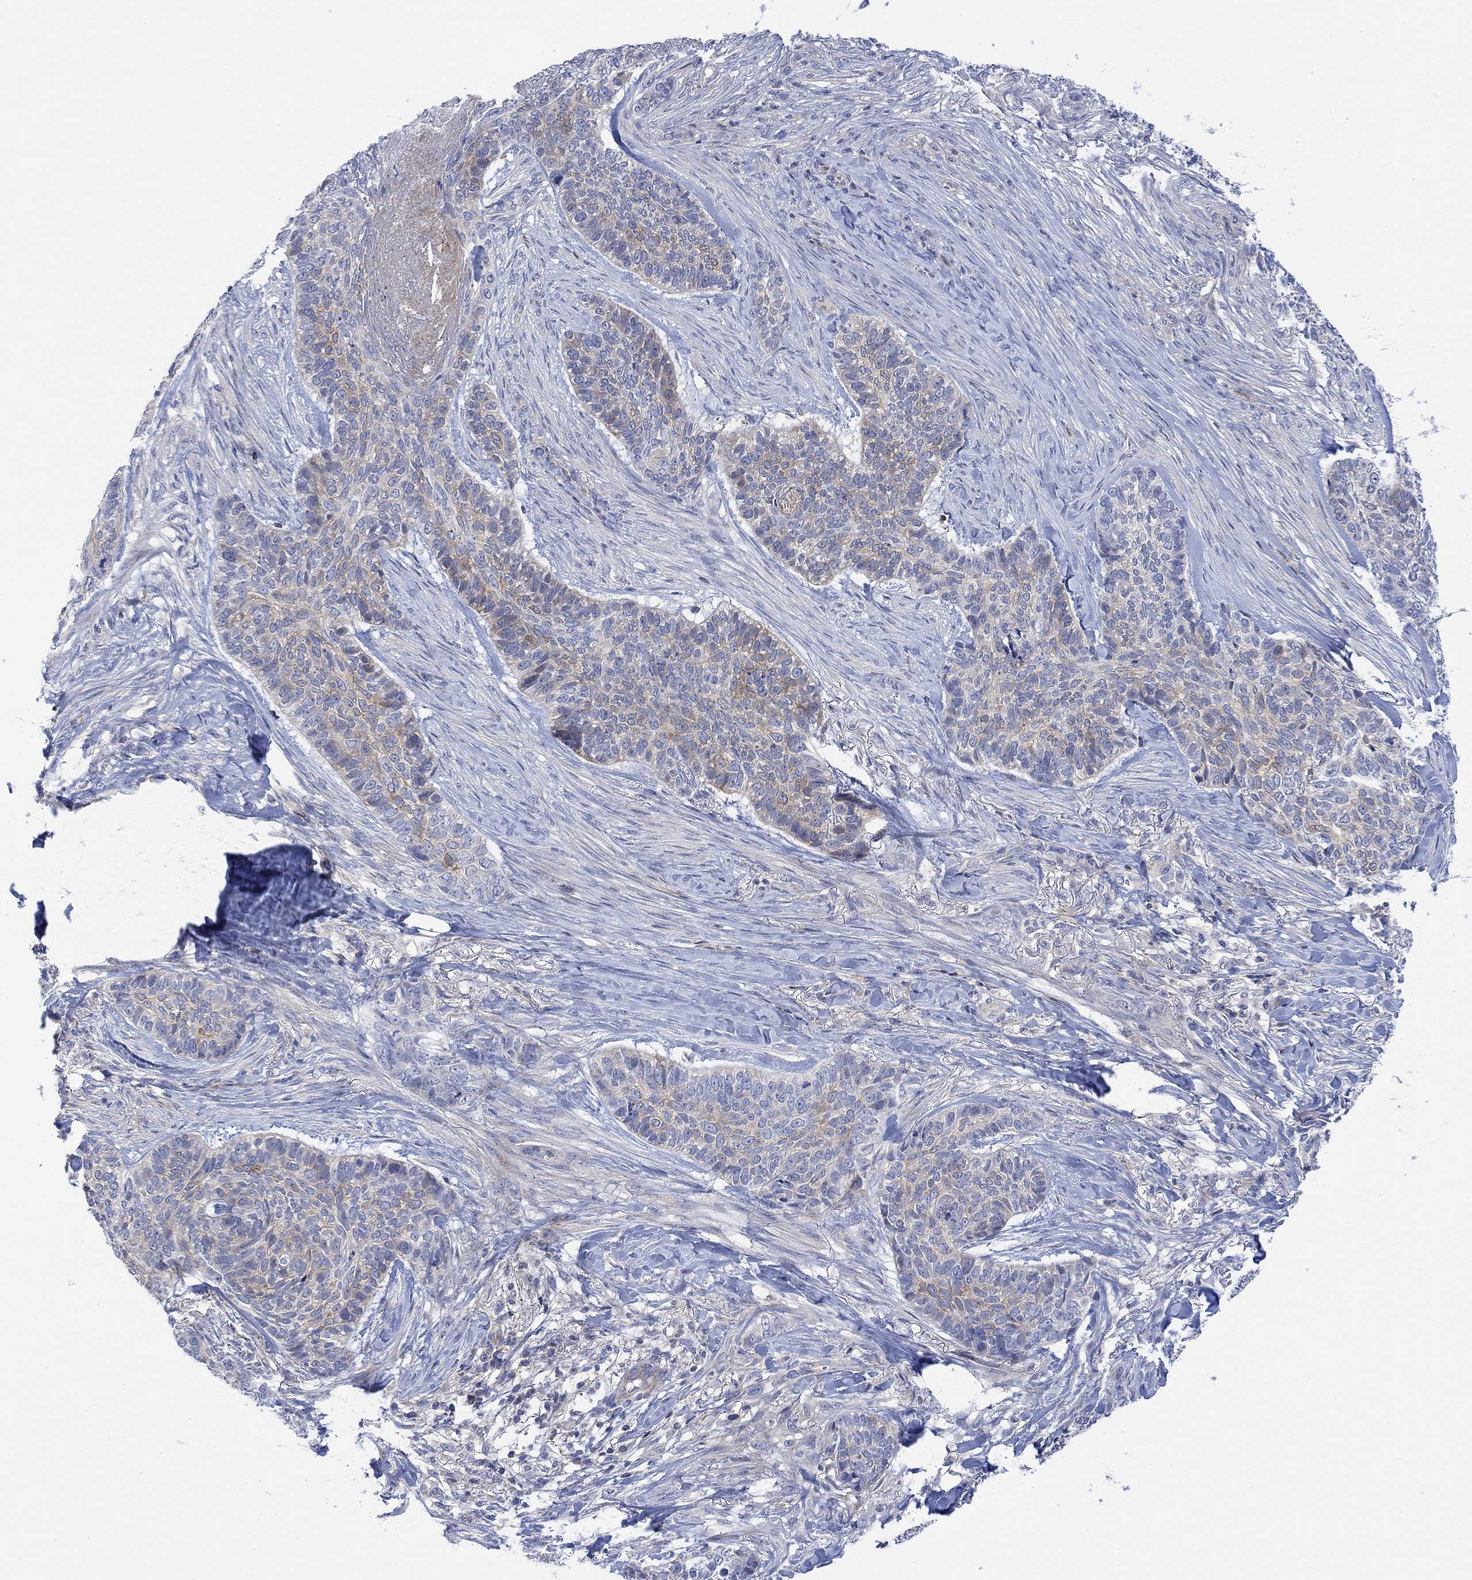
{"staining": {"intensity": "moderate", "quantity": "<25%", "location": "cytoplasmic/membranous"}, "tissue": "skin cancer", "cell_type": "Tumor cells", "image_type": "cancer", "snomed": [{"axis": "morphology", "description": "Basal cell carcinoma"}, {"axis": "topography", "description": "Skin"}], "caption": "DAB immunohistochemical staining of skin cancer shows moderate cytoplasmic/membranous protein positivity in approximately <25% of tumor cells.", "gene": "ARSK", "patient": {"sex": "female", "age": 69}}